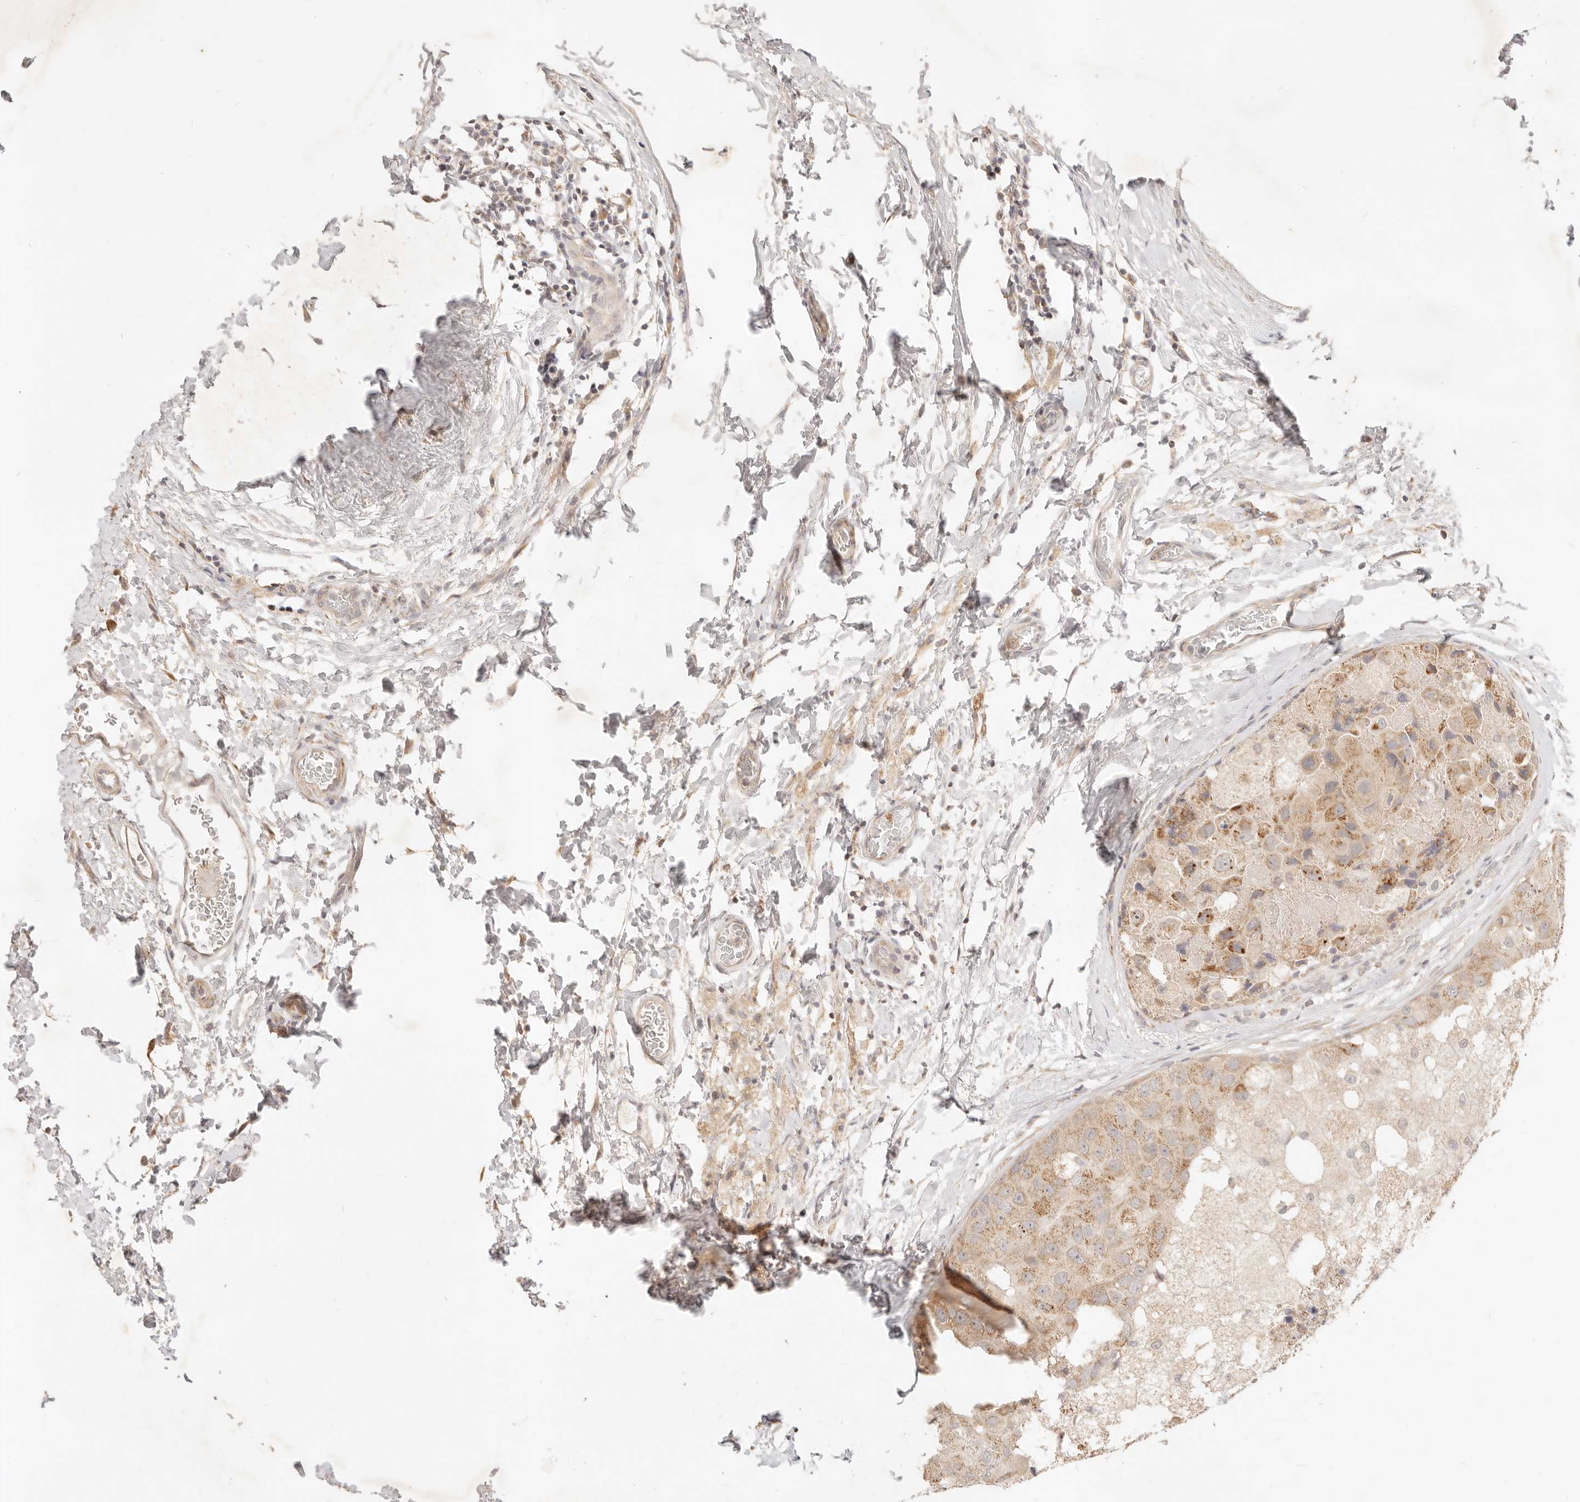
{"staining": {"intensity": "weak", "quantity": ">75%", "location": "cytoplasmic/membranous"}, "tissue": "breast cancer", "cell_type": "Tumor cells", "image_type": "cancer", "snomed": [{"axis": "morphology", "description": "Duct carcinoma"}, {"axis": "topography", "description": "Breast"}], "caption": "Human breast cancer (invasive ductal carcinoma) stained with a protein marker reveals weak staining in tumor cells.", "gene": "RUBCNL", "patient": {"sex": "female", "age": 62}}